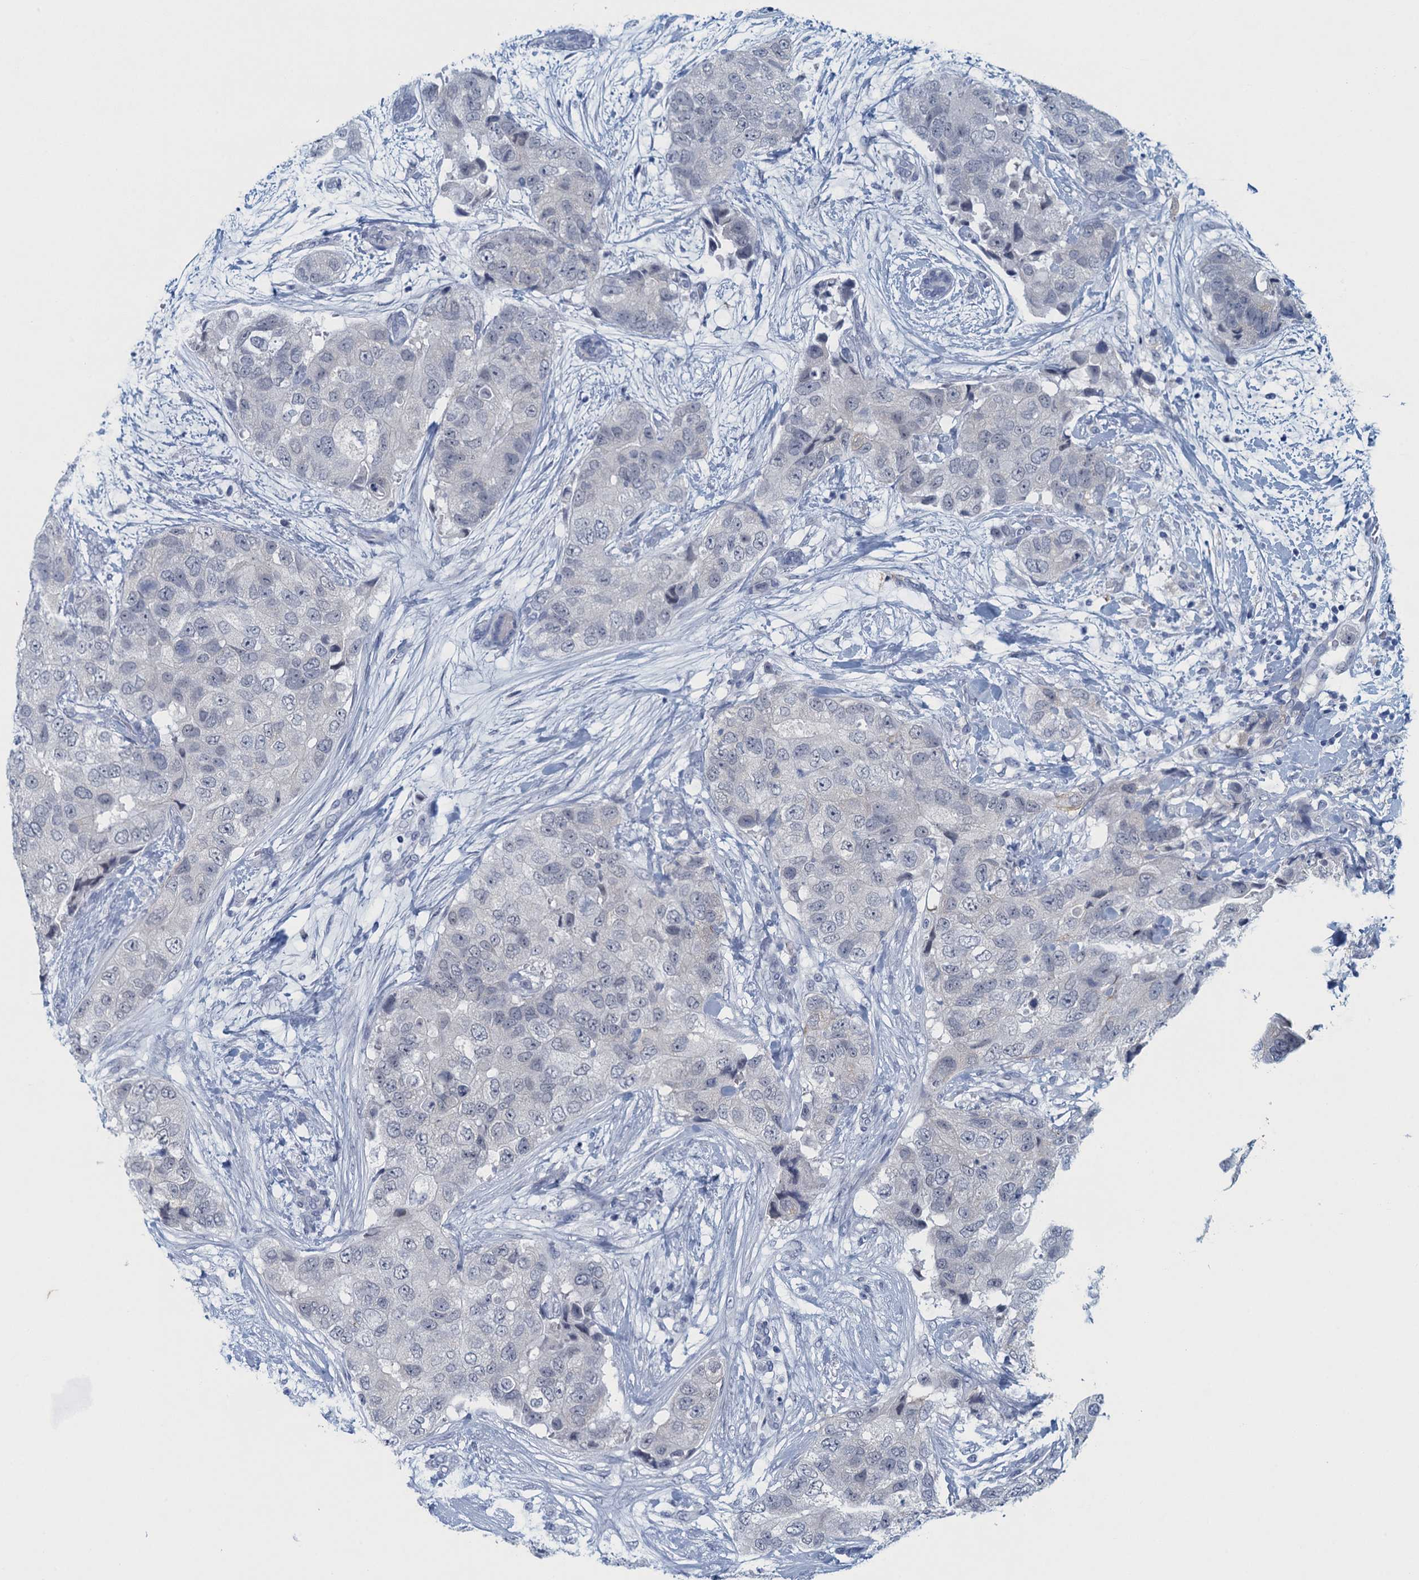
{"staining": {"intensity": "negative", "quantity": "none", "location": "none"}, "tissue": "breast cancer", "cell_type": "Tumor cells", "image_type": "cancer", "snomed": [{"axis": "morphology", "description": "Duct carcinoma"}, {"axis": "topography", "description": "Breast"}], "caption": "This is a photomicrograph of immunohistochemistry staining of breast cancer (intraductal carcinoma), which shows no positivity in tumor cells. (Immunohistochemistry (ihc), brightfield microscopy, high magnification).", "gene": "ENSG00000131152", "patient": {"sex": "female", "age": 62}}